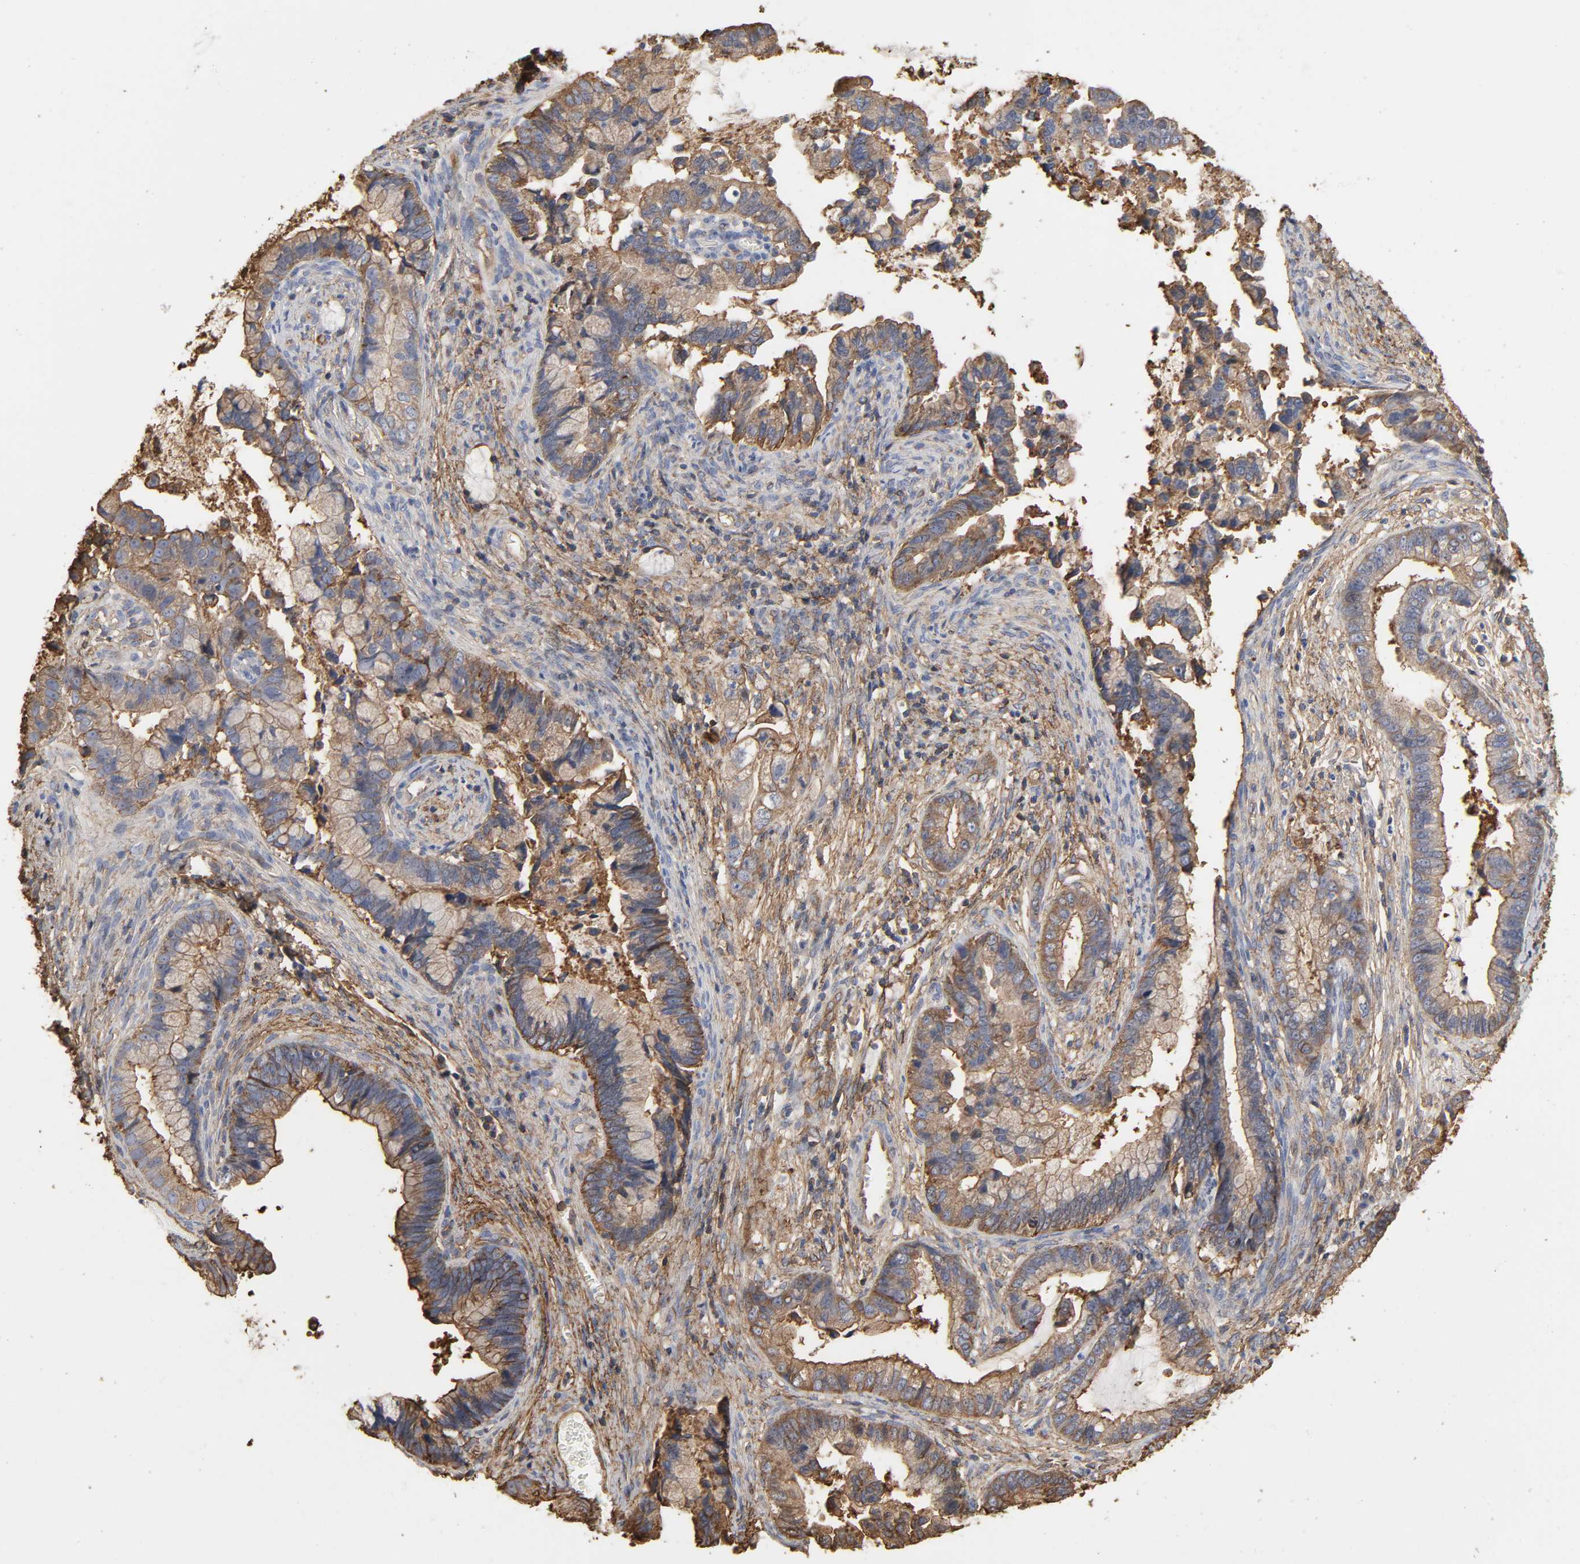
{"staining": {"intensity": "moderate", "quantity": ">75%", "location": "cytoplasmic/membranous"}, "tissue": "cervical cancer", "cell_type": "Tumor cells", "image_type": "cancer", "snomed": [{"axis": "morphology", "description": "Adenocarcinoma, NOS"}, {"axis": "topography", "description": "Cervix"}], "caption": "Human cervical adenocarcinoma stained for a protein (brown) demonstrates moderate cytoplasmic/membranous positive positivity in about >75% of tumor cells.", "gene": "ANXA2", "patient": {"sex": "female", "age": 44}}